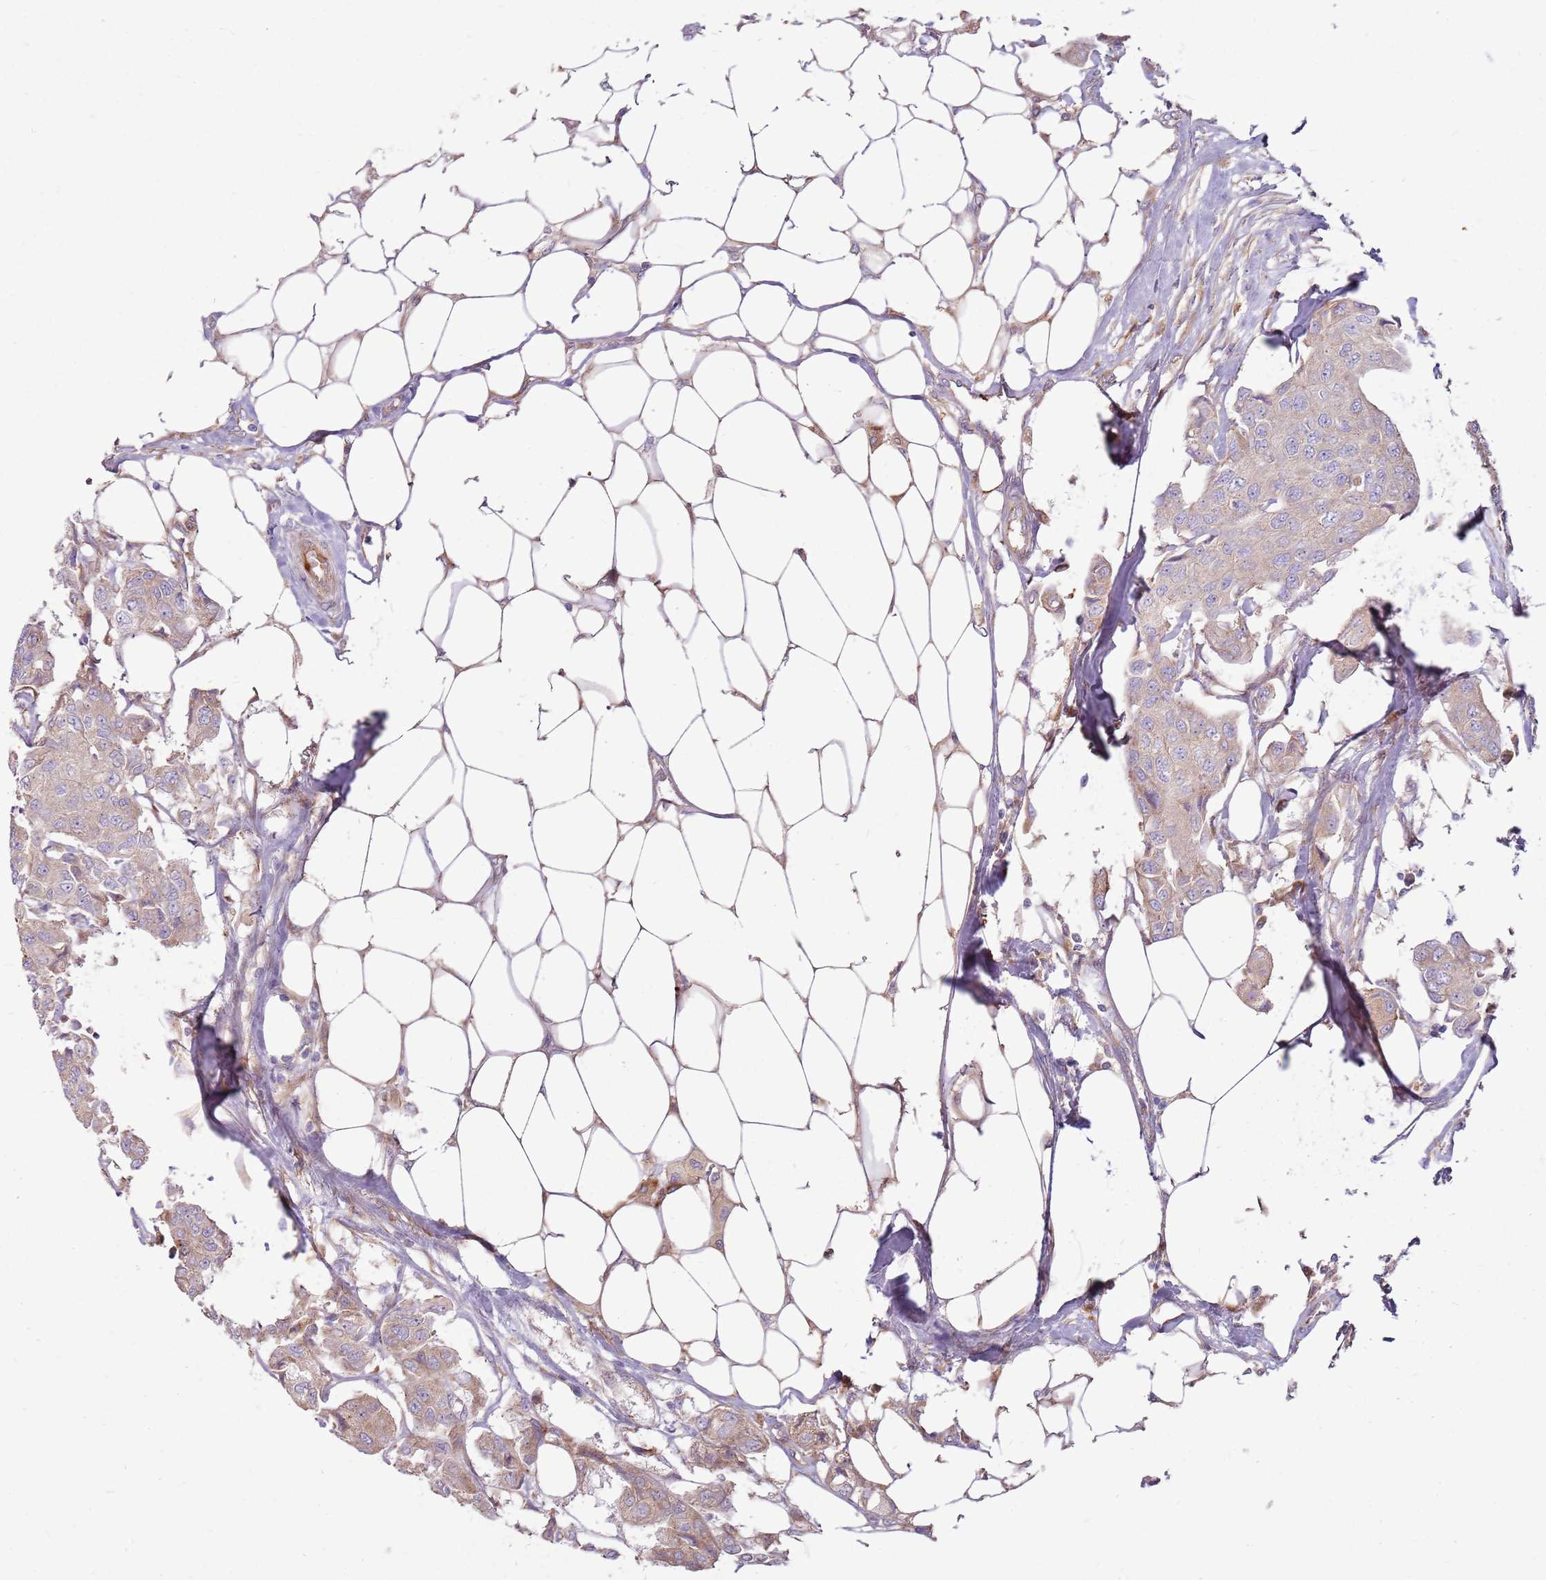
{"staining": {"intensity": "moderate", "quantity": ">75%", "location": "cytoplasmic/membranous"}, "tissue": "breast cancer", "cell_type": "Tumor cells", "image_type": "cancer", "snomed": [{"axis": "morphology", "description": "Duct carcinoma"}, {"axis": "topography", "description": "Breast"}, {"axis": "topography", "description": "Lymph node"}], "caption": "IHC of breast infiltrating ductal carcinoma reveals medium levels of moderate cytoplasmic/membranous staining in about >75% of tumor cells. The protein is stained brown, and the nuclei are stained in blue (DAB (3,3'-diaminobenzidine) IHC with brightfield microscopy, high magnification).", "gene": "EMC1", "patient": {"sex": "female", "age": 80}}